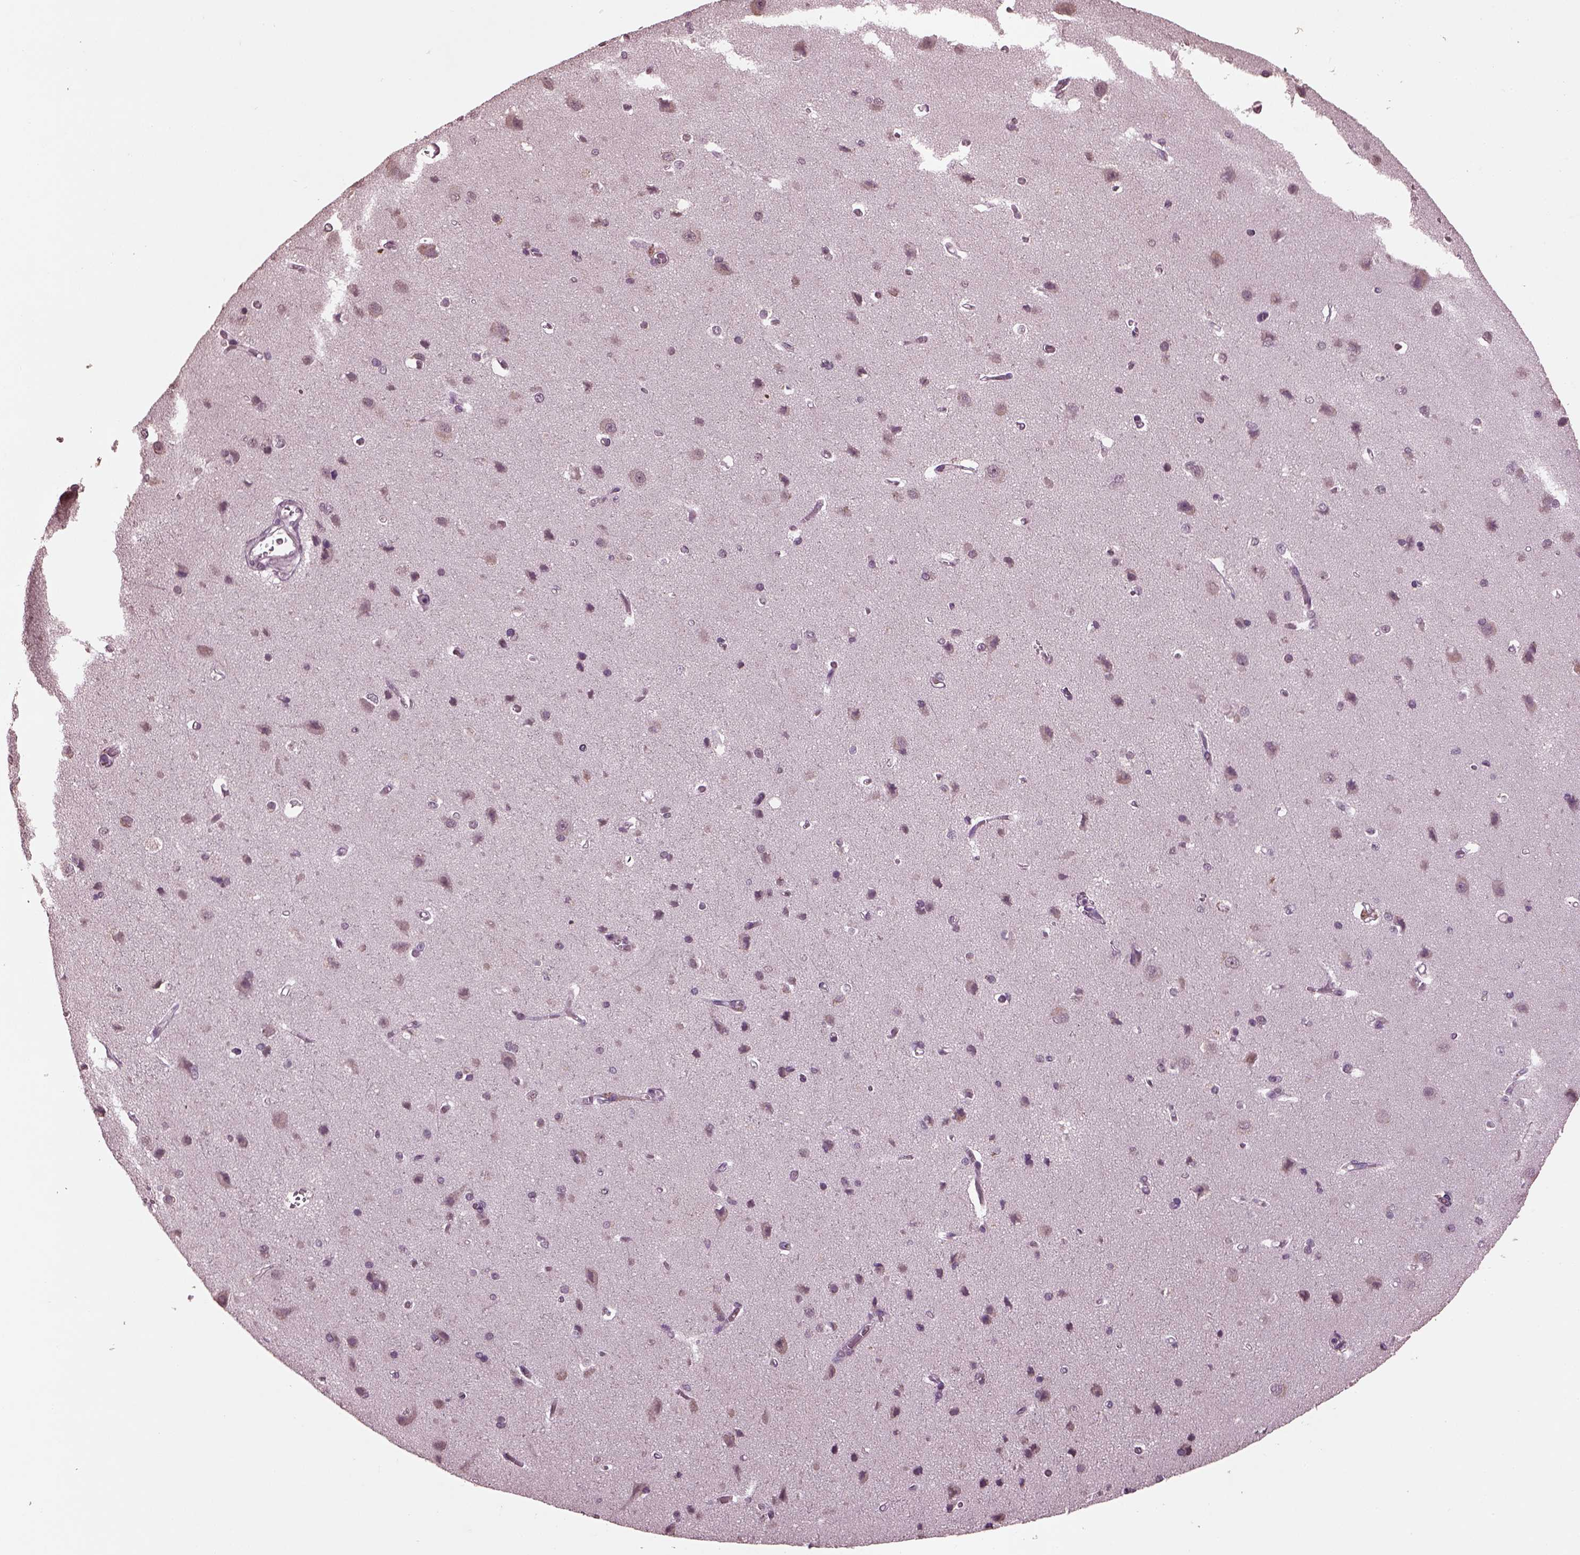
{"staining": {"intensity": "negative", "quantity": "none", "location": "none"}, "tissue": "cerebral cortex", "cell_type": "Endothelial cells", "image_type": "normal", "snomed": [{"axis": "morphology", "description": "Normal tissue, NOS"}, {"axis": "topography", "description": "Cerebral cortex"}], "caption": "Immunohistochemistry (IHC) image of benign cerebral cortex: cerebral cortex stained with DAB shows no significant protein positivity in endothelial cells.", "gene": "IL18RAP", "patient": {"sex": "male", "age": 37}}